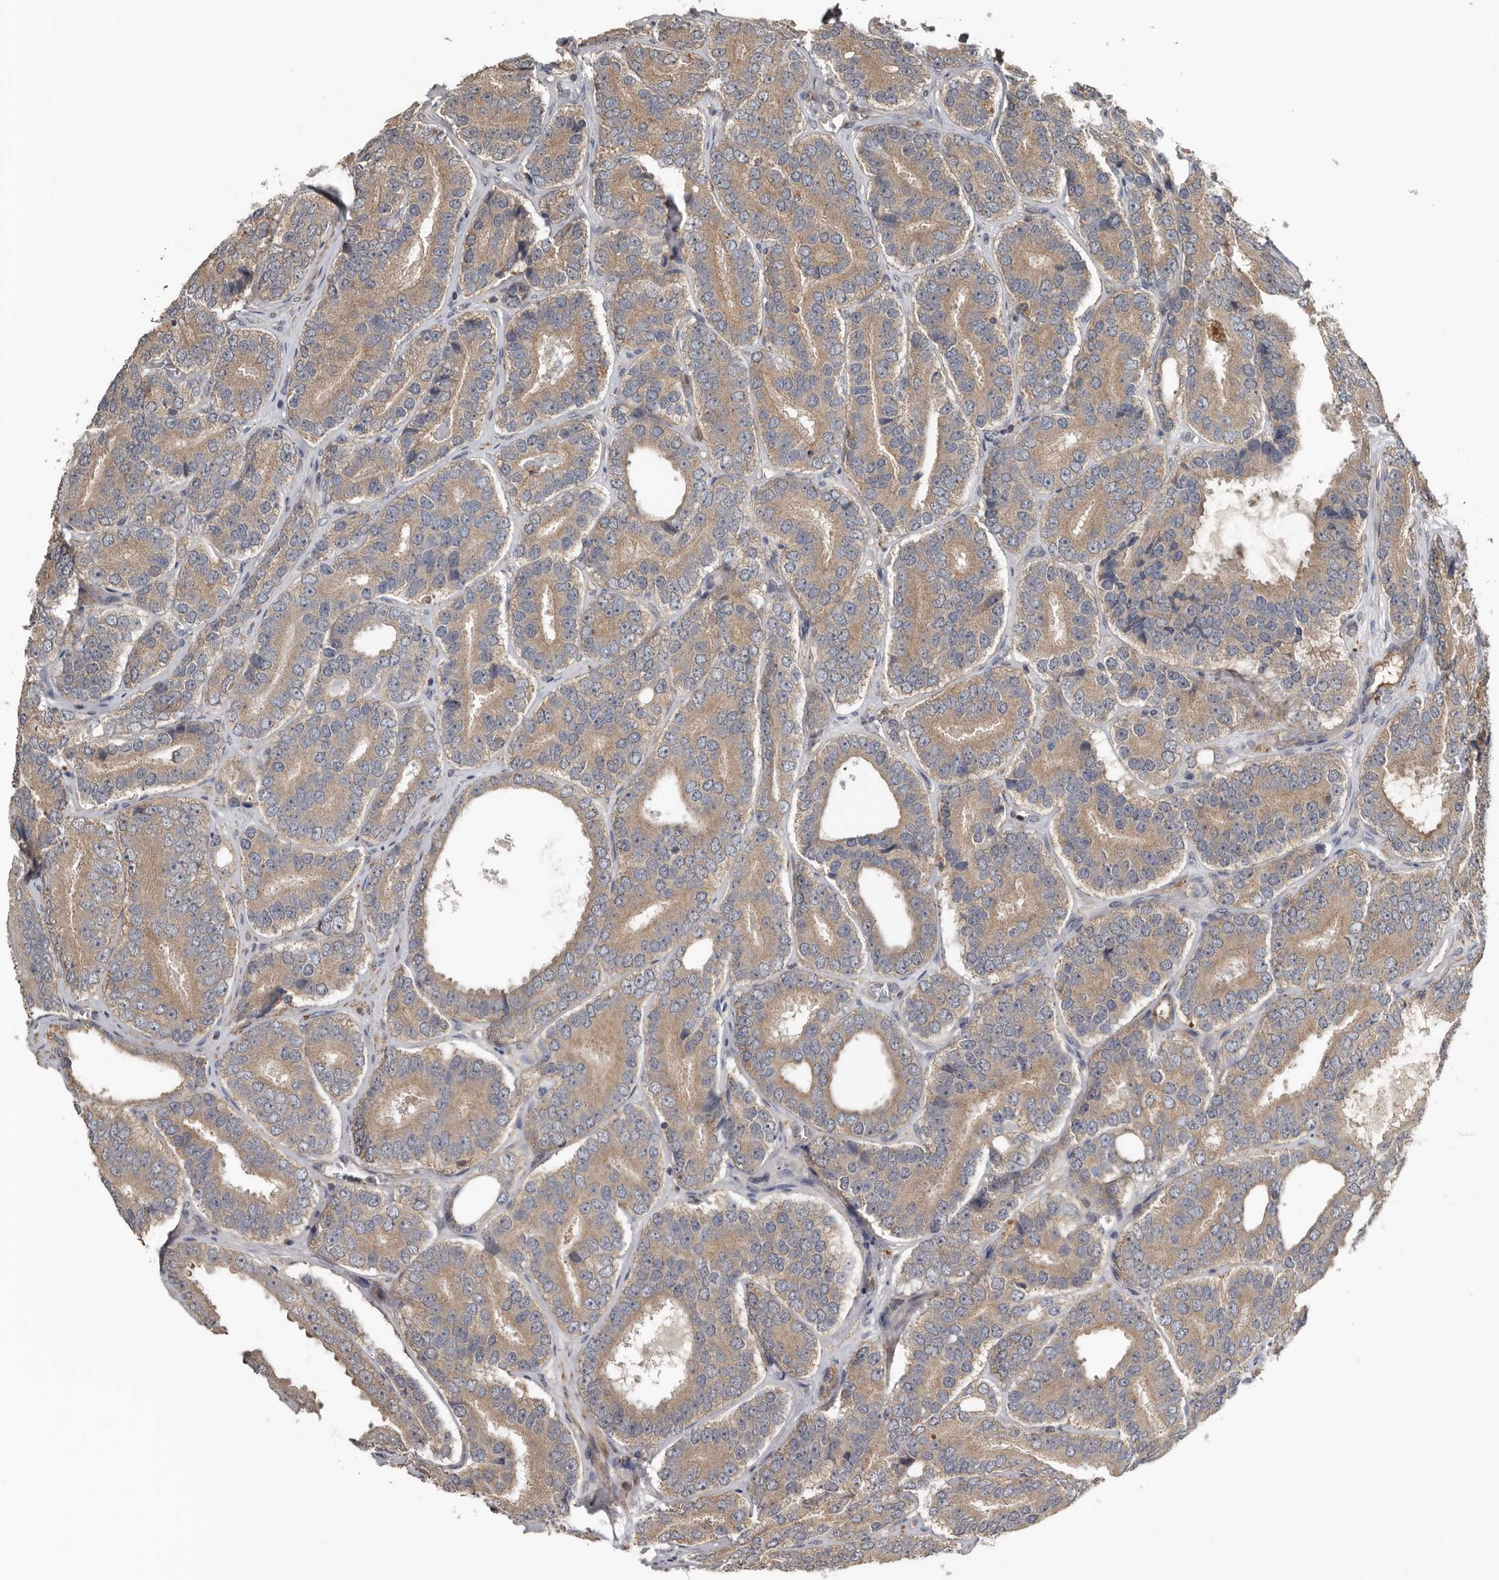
{"staining": {"intensity": "weak", "quantity": ">75%", "location": "cytoplasmic/membranous"}, "tissue": "prostate cancer", "cell_type": "Tumor cells", "image_type": "cancer", "snomed": [{"axis": "morphology", "description": "Adenocarcinoma, High grade"}, {"axis": "topography", "description": "Prostate"}], "caption": "There is low levels of weak cytoplasmic/membranous expression in tumor cells of high-grade adenocarcinoma (prostate), as demonstrated by immunohistochemical staining (brown color).", "gene": "DNAJB4", "patient": {"sex": "male", "age": 56}}